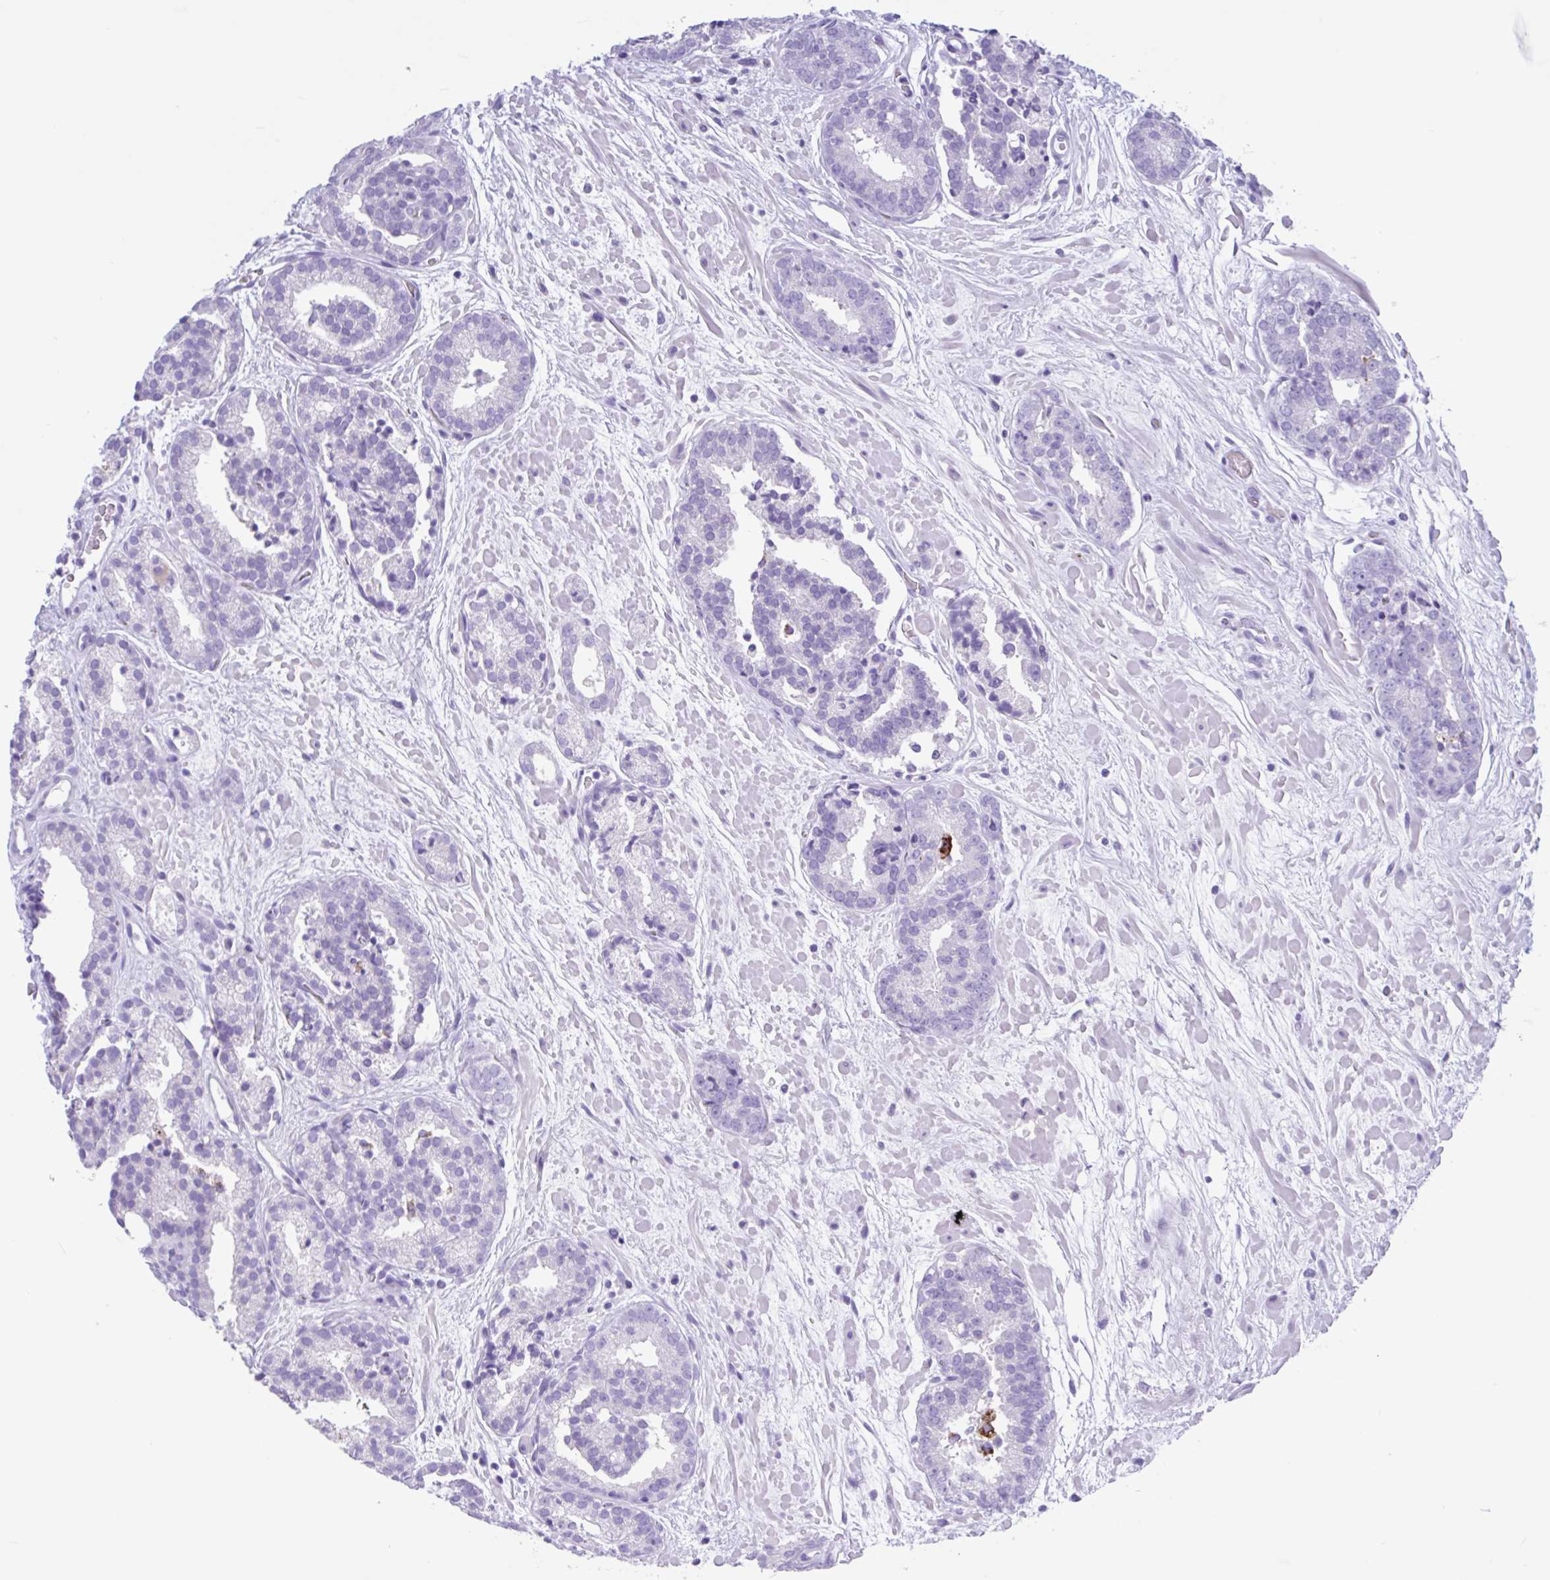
{"staining": {"intensity": "negative", "quantity": "none", "location": "none"}, "tissue": "prostate cancer", "cell_type": "Tumor cells", "image_type": "cancer", "snomed": [{"axis": "morphology", "description": "Adenocarcinoma, High grade"}, {"axis": "topography", "description": "Prostate"}], "caption": "The histopathology image displays no significant positivity in tumor cells of prostate adenocarcinoma (high-grade).", "gene": "OR4N4", "patient": {"sex": "male", "age": 66}}